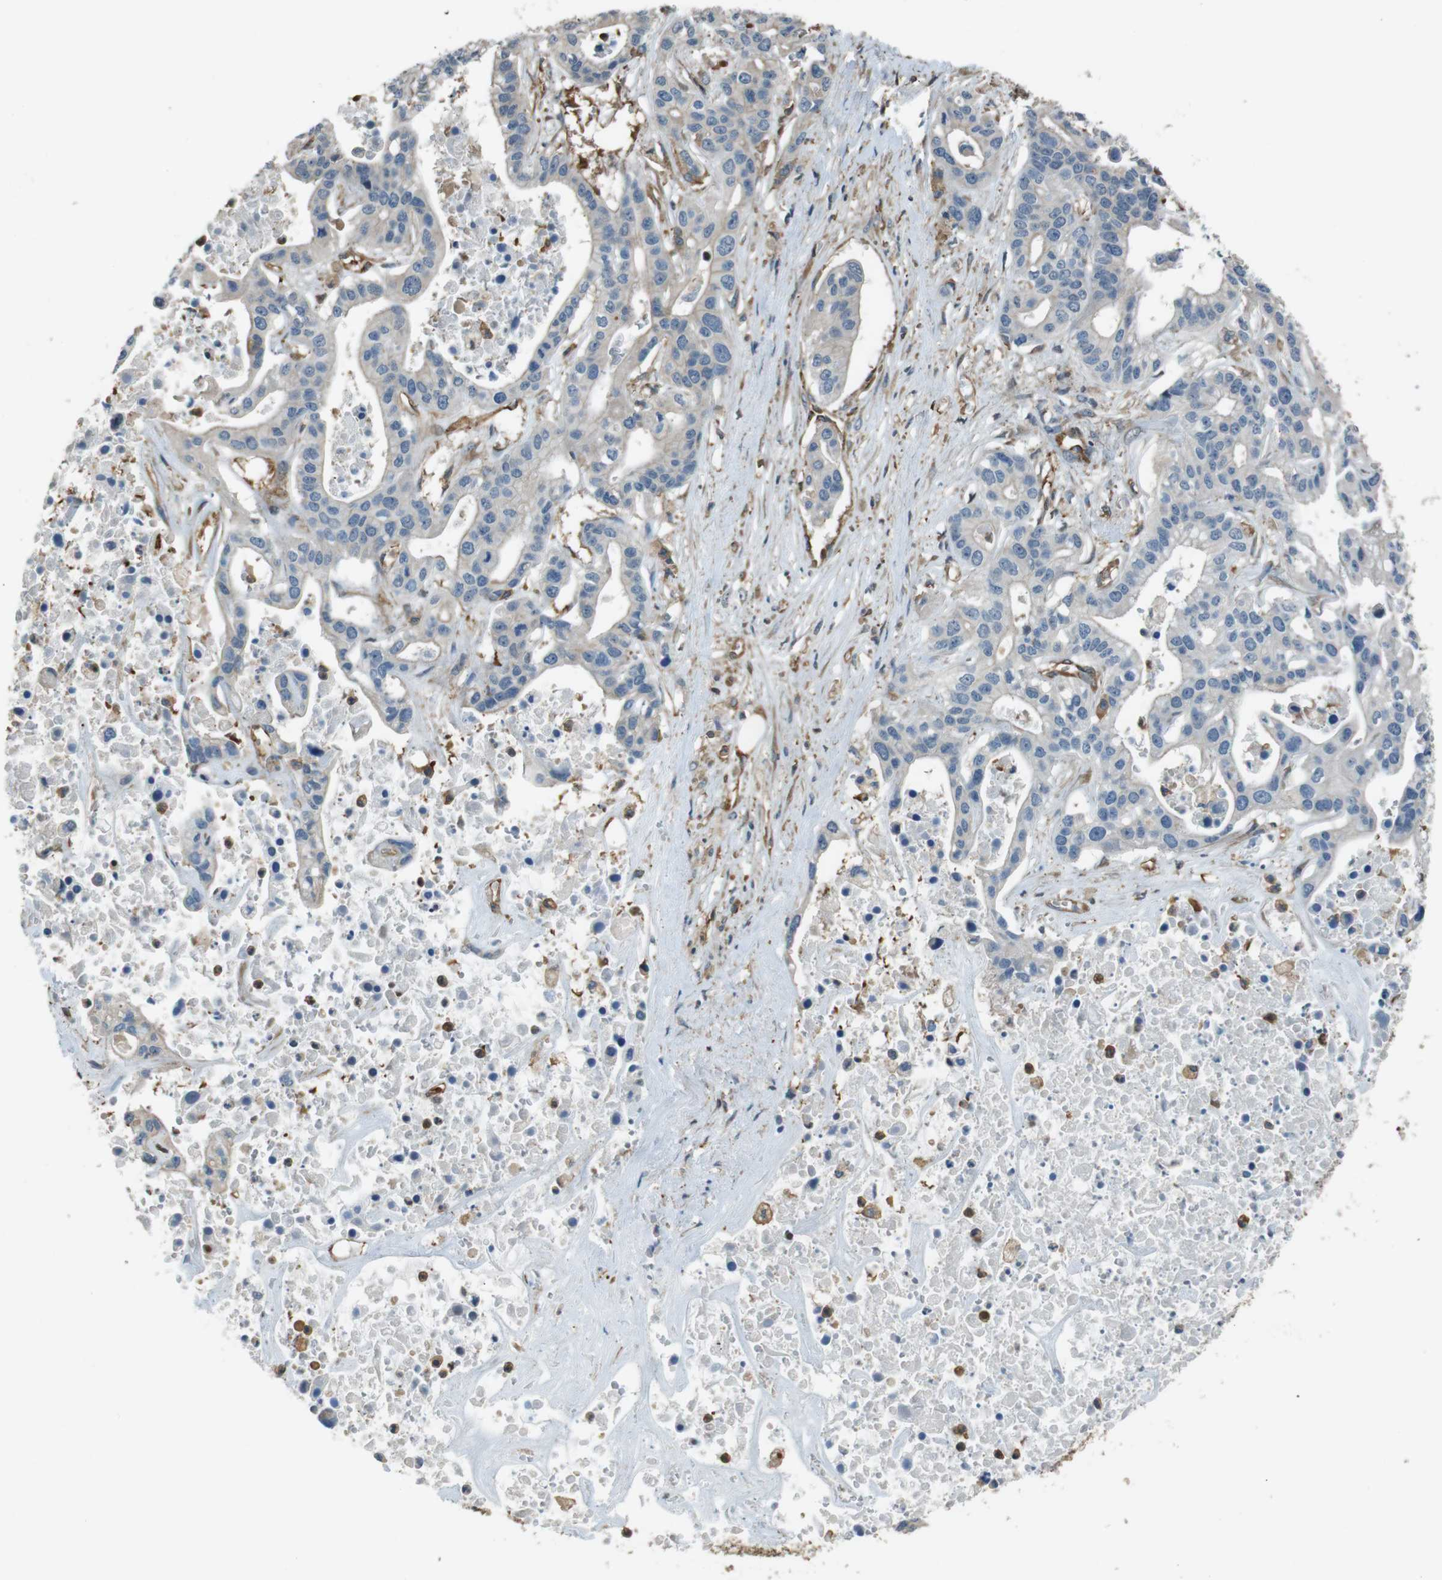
{"staining": {"intensity": "negative", "quantity": "none", "location": "none"}, "tissue": "liver cancer", "cell_type": "Tumor cells", "image_type": "cancer", "snomed": [{"axis": "morphology", "description": "Cholangiocarcinoma"}, {"axis": "topography", "description": "Liver"}], "caption": "Cholangiocarcinoma (liver) stained for a protein using immunohistochemistry (IHC) demonstrates no positivity tumor cells.", "gene": "FCAR", "patient": {"sex": "female", "age": 65}}